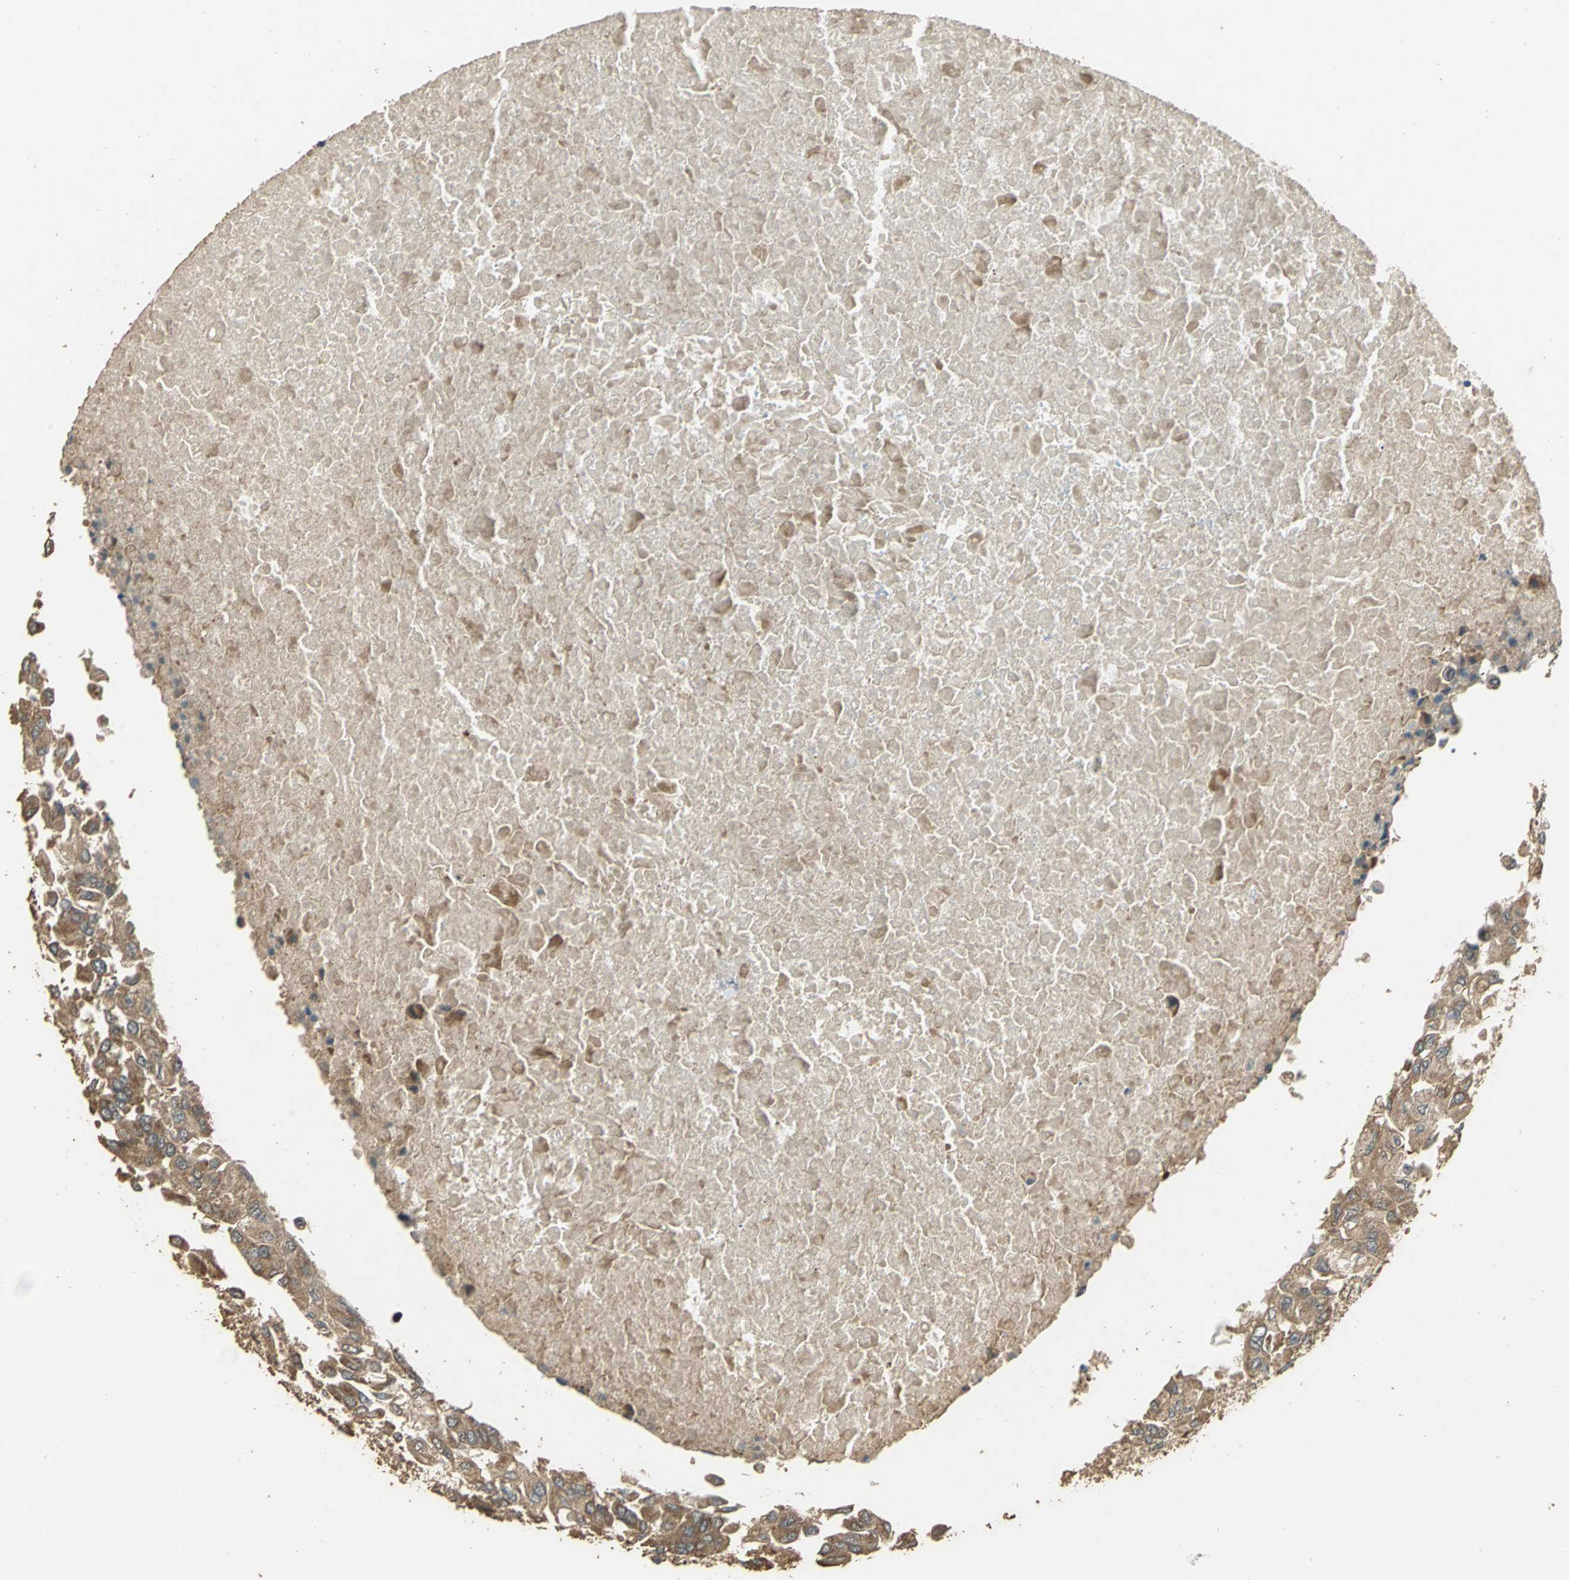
{"staining": {"intensity": "moderate", "quantity": ">75%", "location": "cytoplasmic/membranous"}, "tissue": "breast cancer", "cell_type": "Tumor cells", "image_type": "cancer", "snomed": [{"axis": "morphology", "description": "Normal tissue, NOS"}, {"axis": "morphology", "description": "Duct carcinoma"}, {"axis": "topography", "description": "Breast"}], "caption": "Immunohistochemical staining of breast infiltrating ductal carcinoma reveals medium levels of moderate cytoplasmic/membranous protein expression in approximately >75% of tumor cells.", "gene": "KANK1", "patient": {"sex": "female", "age": 49}}